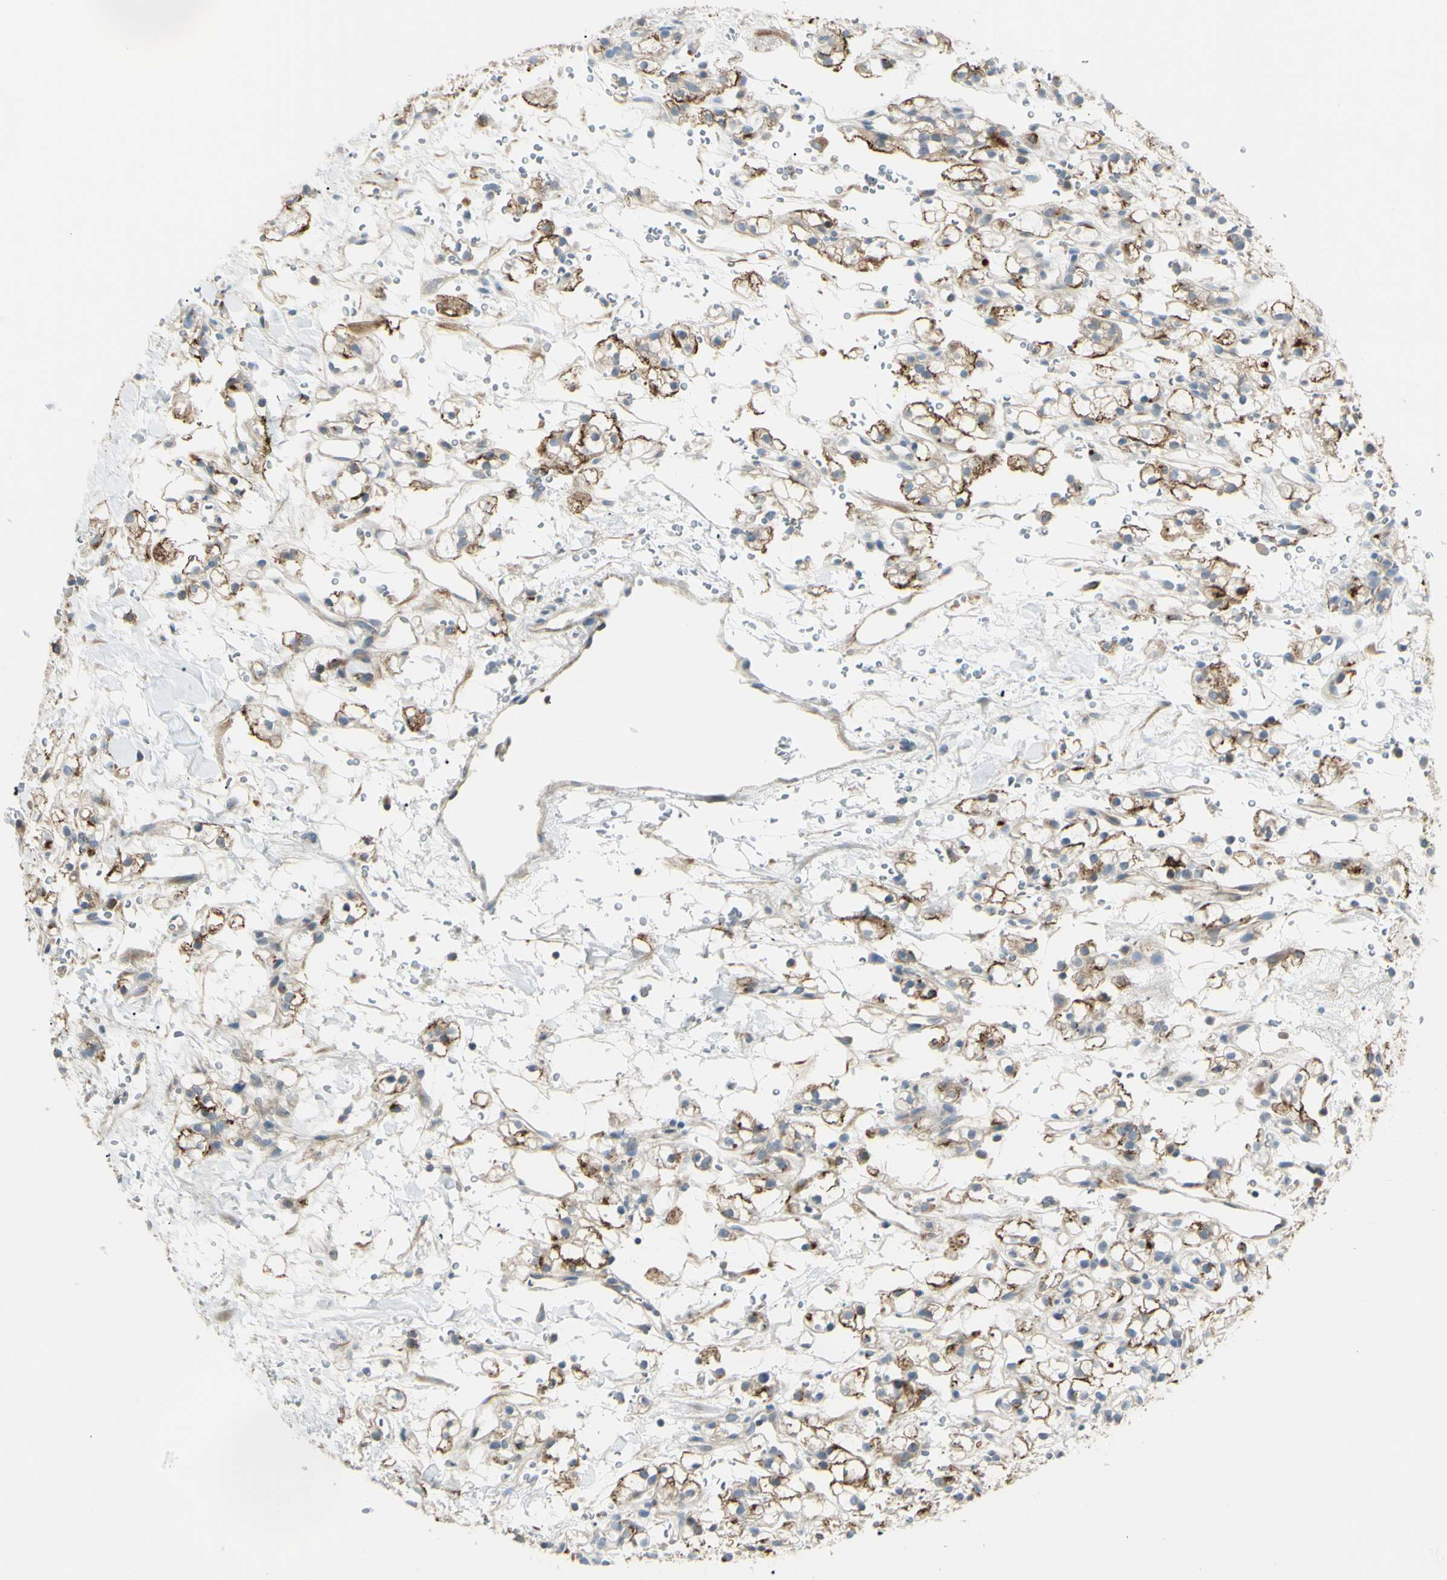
{"staining": {"intensity": "moderate", "quantity": ">75%", "location": "cytoplasmic/membranous"}, "tissue": "renal cancer", "cell_type": "Tumor cells", "image_type": "cancer", "snomed": [{"axis": "morphology", "description": "Adenocarcinoma, NOS"}, {"axis": "topography", "description": "Kidney"}], "caption": "Protein expression analysis of human adenocarcinoma (renal) reveals moderate cytoplasmic/membranous expression in approximately >75% of tumor cells.", "gene": "LMTK2", "patient": {"sex": "male", "age": 61}}